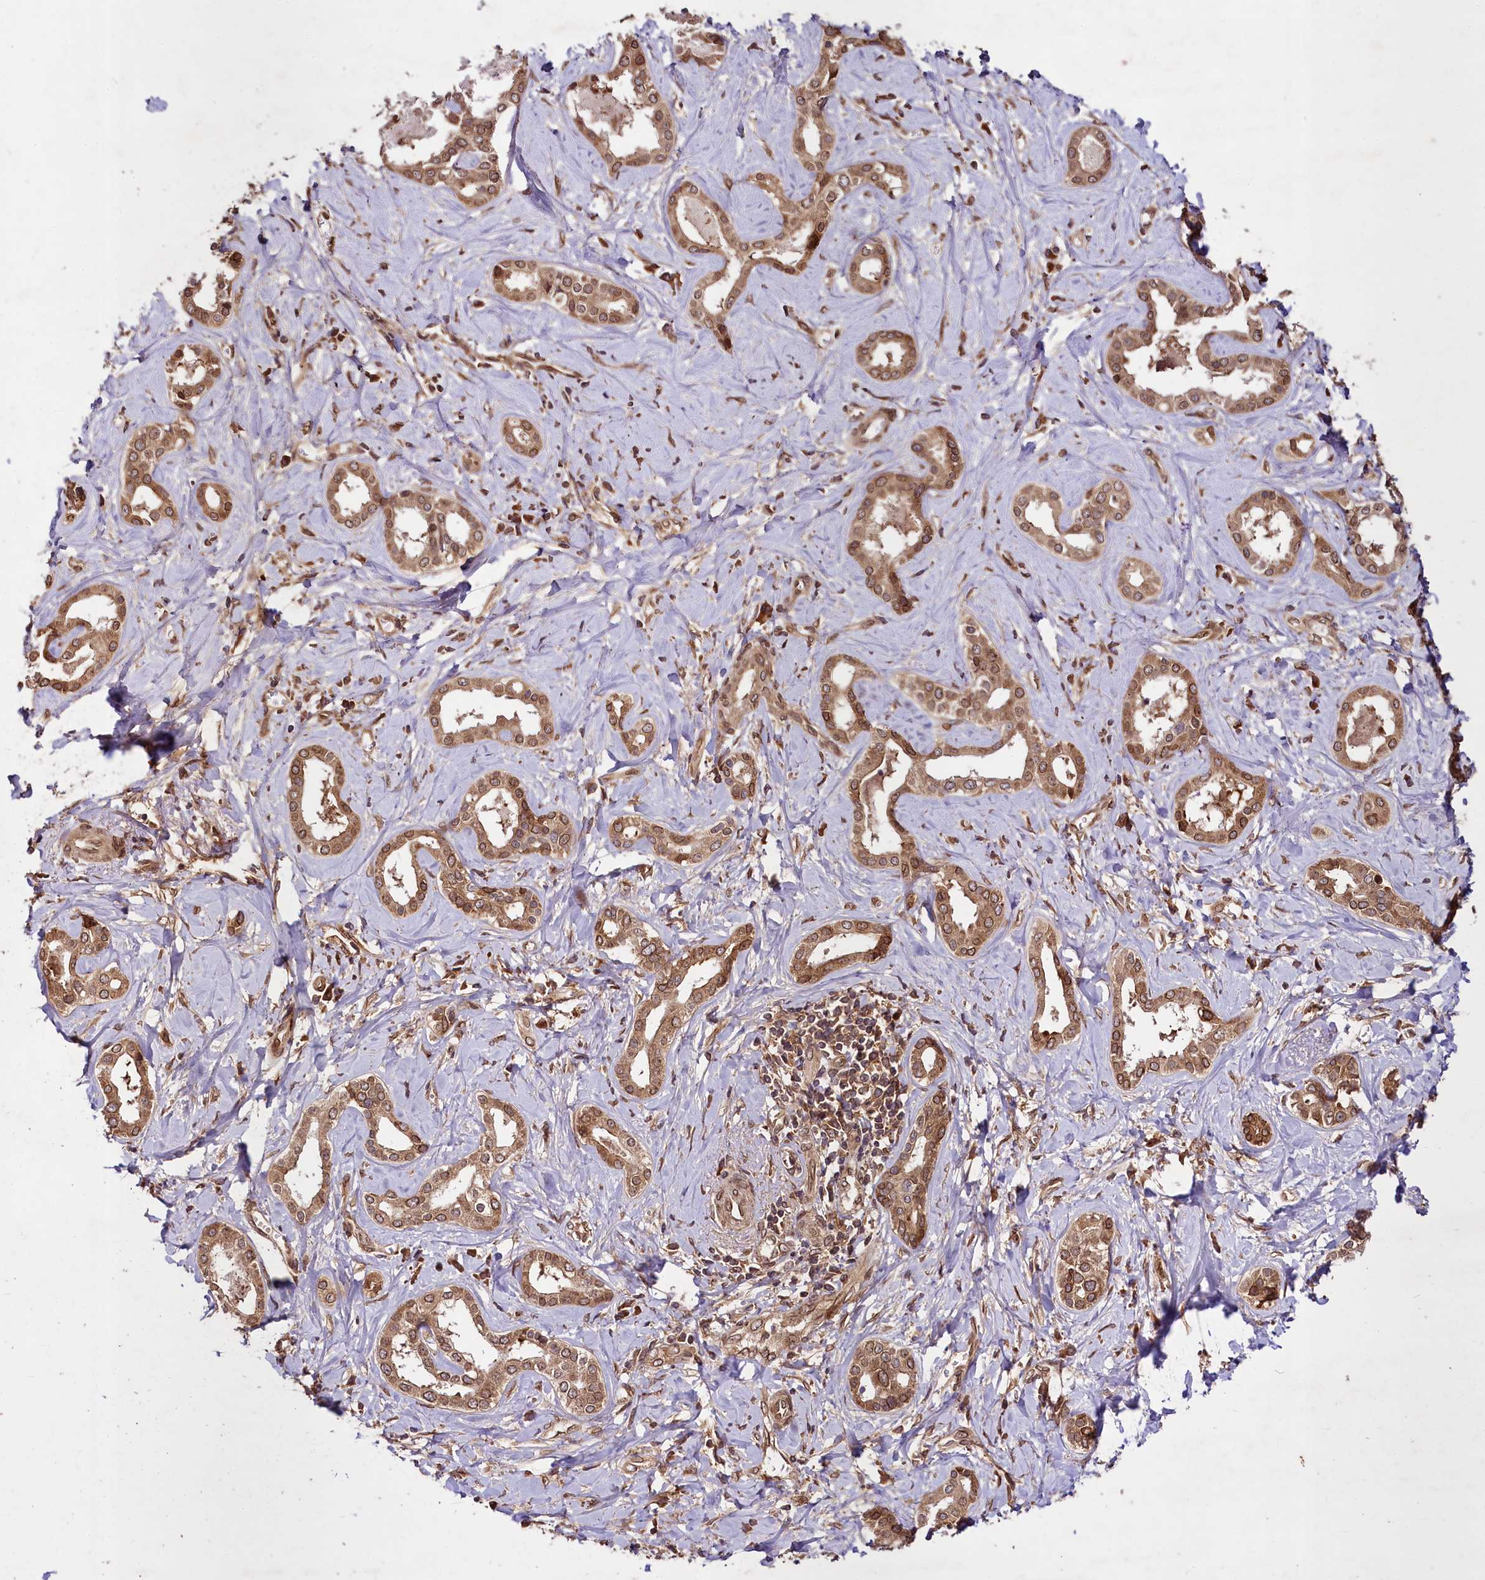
{"staining": {"intensity": "moderate", "quantity": ">75%", "location": "cytoplasmic/membranous,nuclear"}, "tissue": "liver cancer", "cell_type": "Tumor cells", "image_type": "cancer", "snomed": [{"axis": "morphology", "description": "Cholangiocarcinoma"}, {"axis": "topography", "description": "Liver"}], "caption": "The immunohistochemical stain shows moderate cytoplasmic/membranous and nuclear staining in tumor cells of liver cholangiocarcinoma tissue. (Stains: DAB in brown, nuclei in blue, Microscopy: brightfield microscopy at high magnification).", "gene": "DCP1B", "patient": {"sex": "female", "age": 77}}